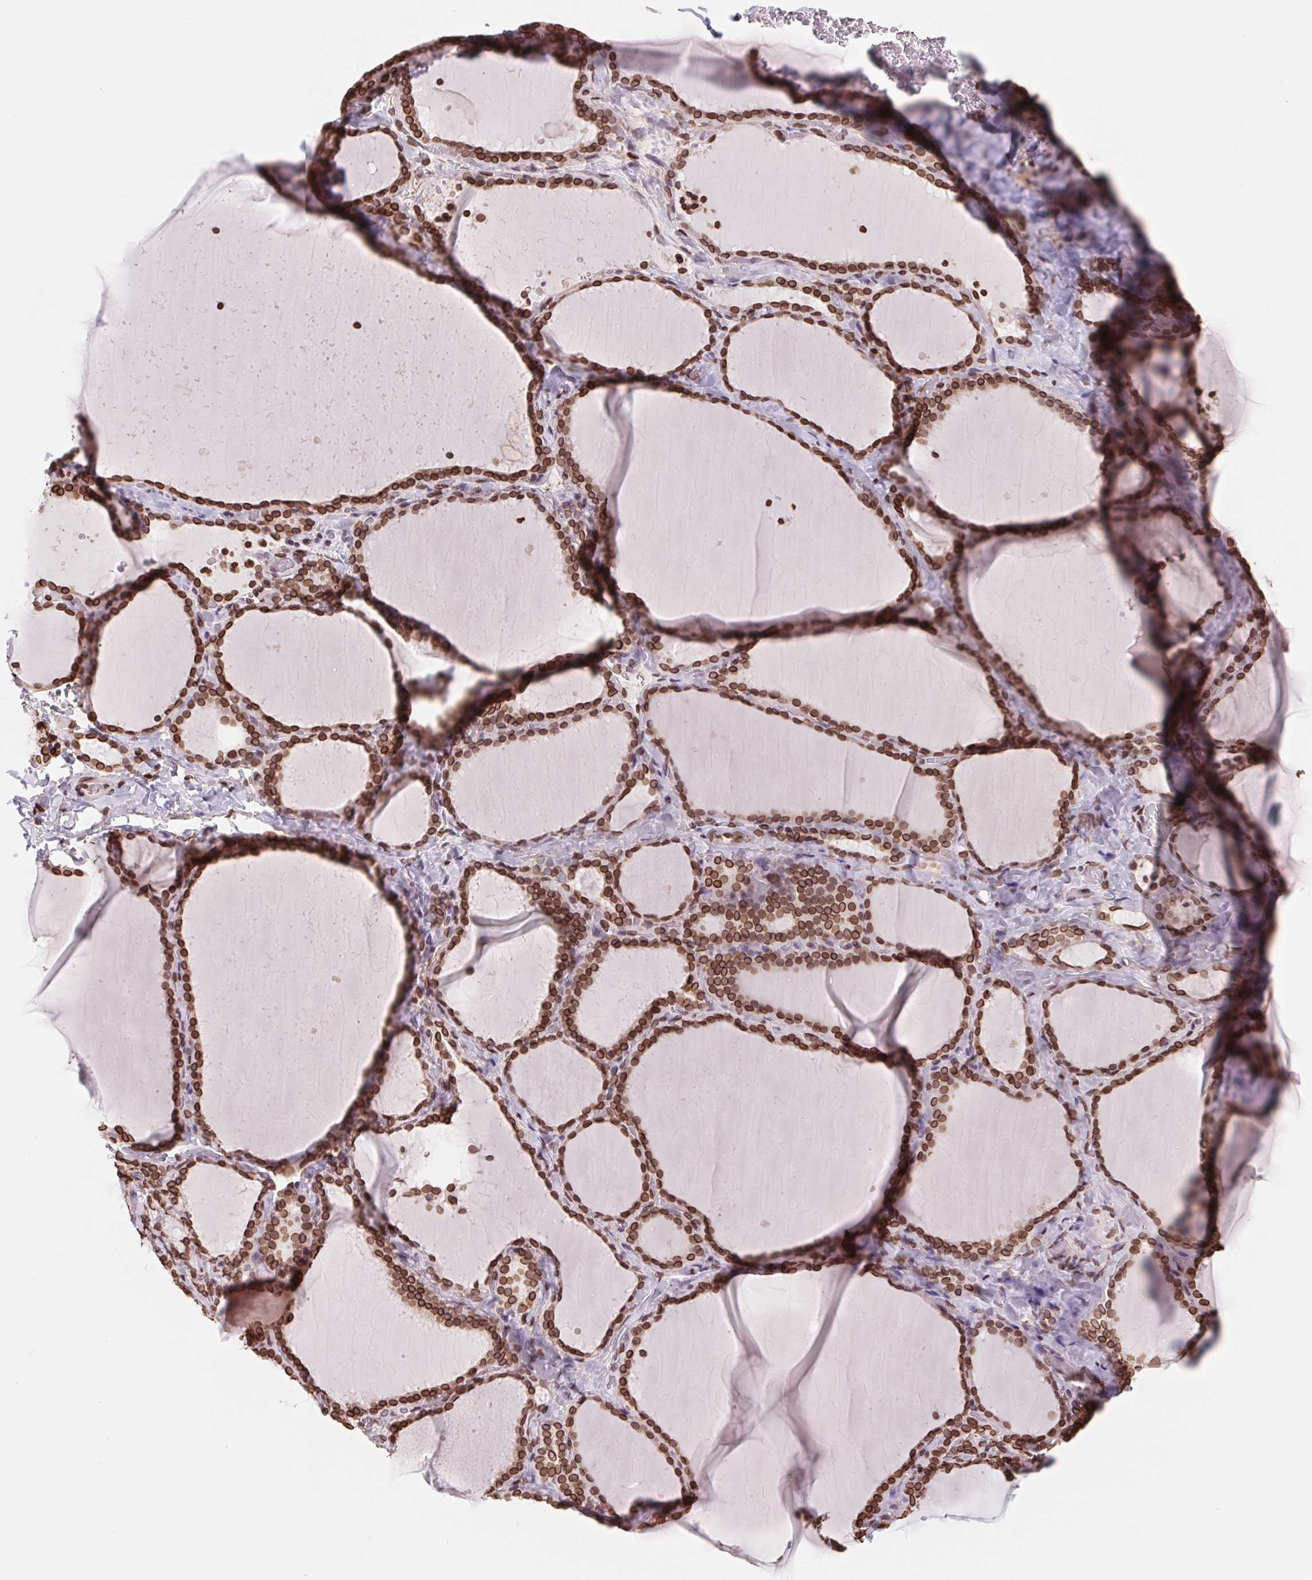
{"staining": {"intensity": "strong", "quantity": ">75%", "location": "cytoplasmic/membranous,nuclear"}, "tissue": "thyroid gland", "cell_type": "Glandular cells", "image_type": "normal", "snomed": [{"axis": "morphology", "description": "Normal tissue, NOS"}, {"axis": "topography", "description": "Thyroid gland"}], "caption": "Strong cytoplasmic/membranous,nuclear positivity is seen in approximately >75% of glandular cells in normal thyroid gland.", "gene": "LMNB2", "patient": {"sex": "female", "age": 22}}